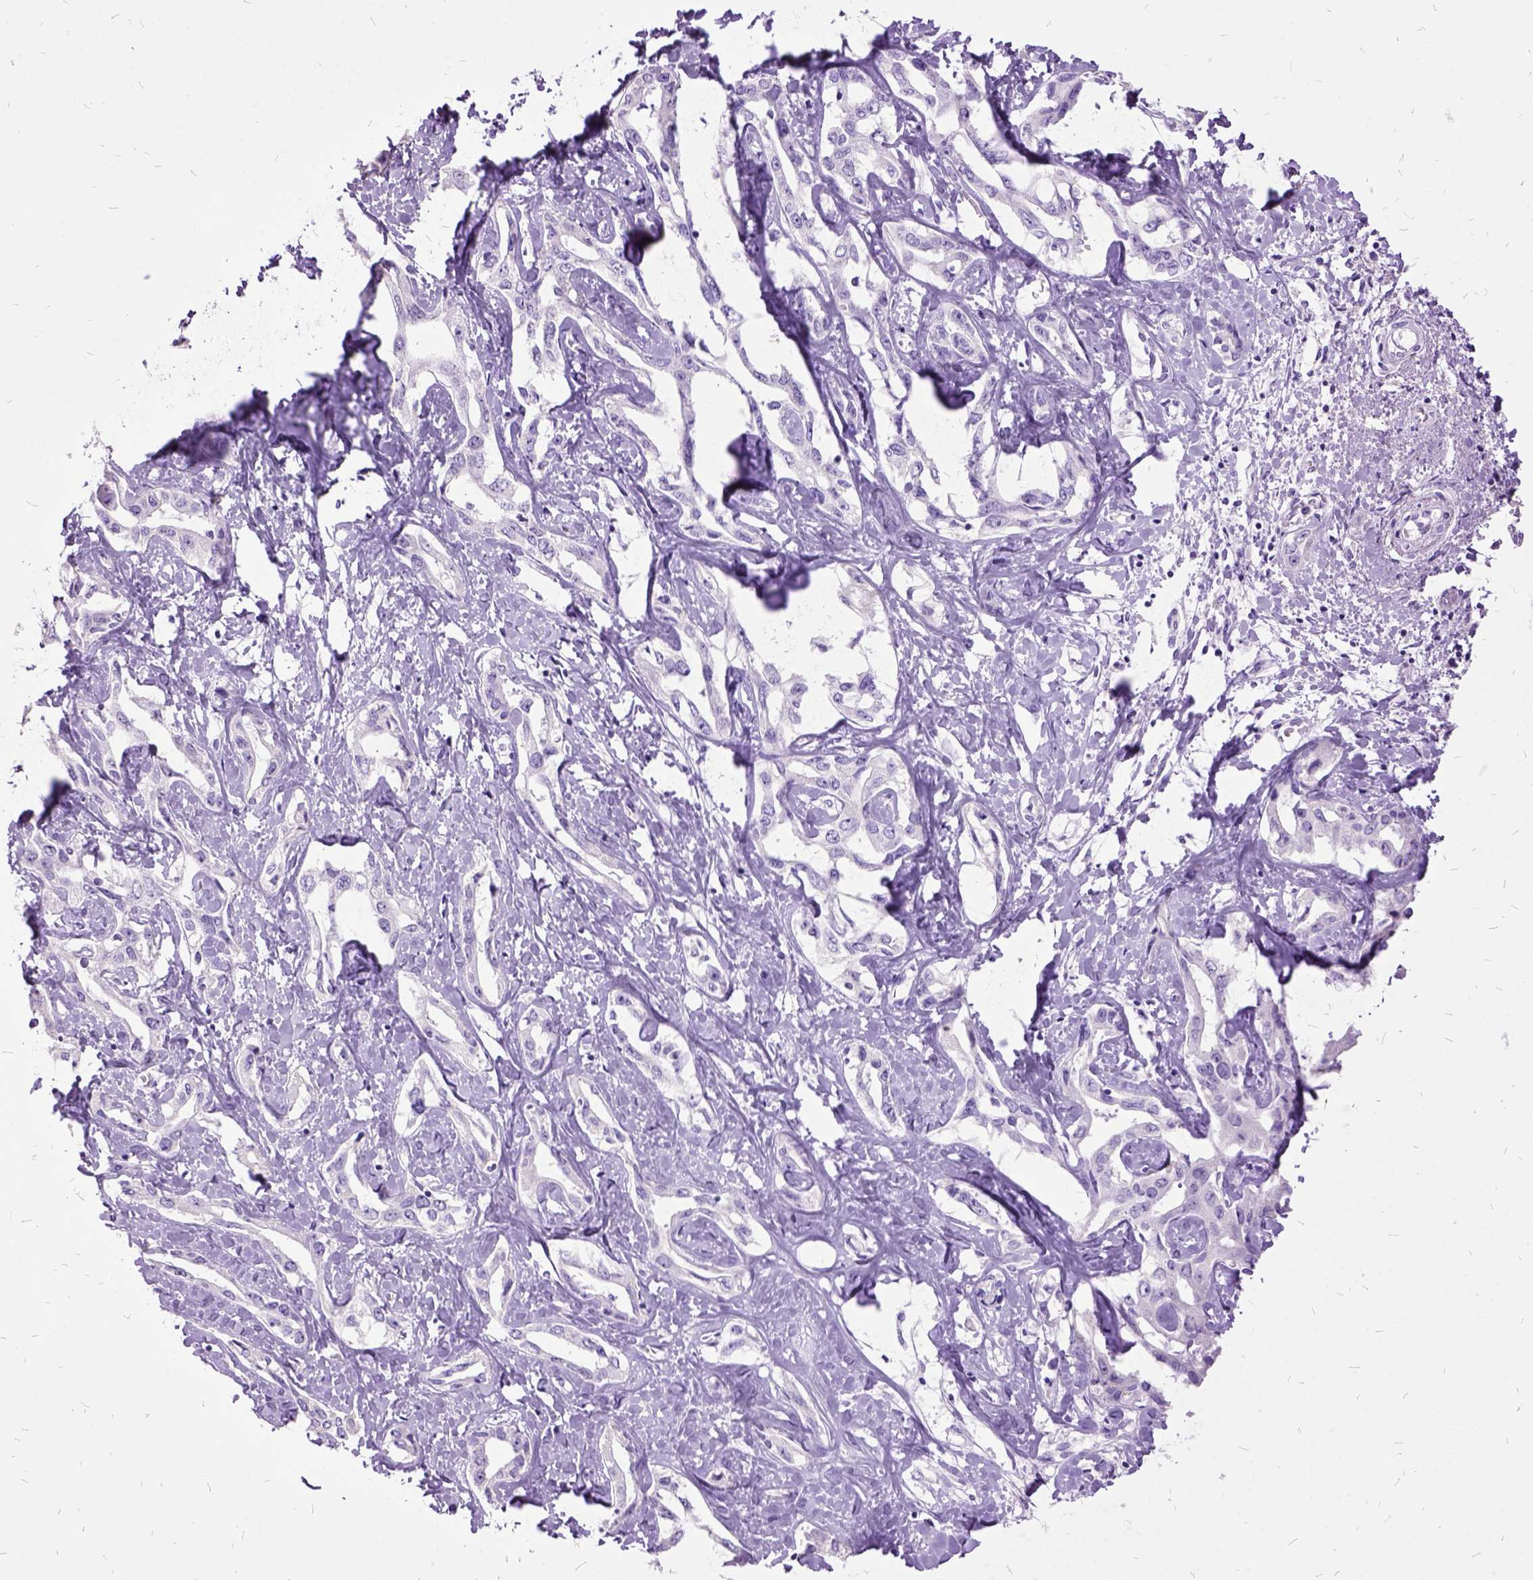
{"staining": {"intensity": "negative", "quantity": "none", "location": "none"}, "tissue": "liver cancer", "cell_type": "Tumor cells", "image_type": "cancer", "snomed": [{"axis": "morphology", "description": "Cholangiocarcinoma"}, {"axis": "topography", "description": "Liver"}], "caption": "IHC histopathology image of neoplastic tissue: human liver cancer (cholangiocarcinoma) stained with DAB (3,3'-diaminobenzidine) demonstrates no significant protein expression in tumor cells.", "gene": "MME", "patient": {"sex": "male", "age": 59}}